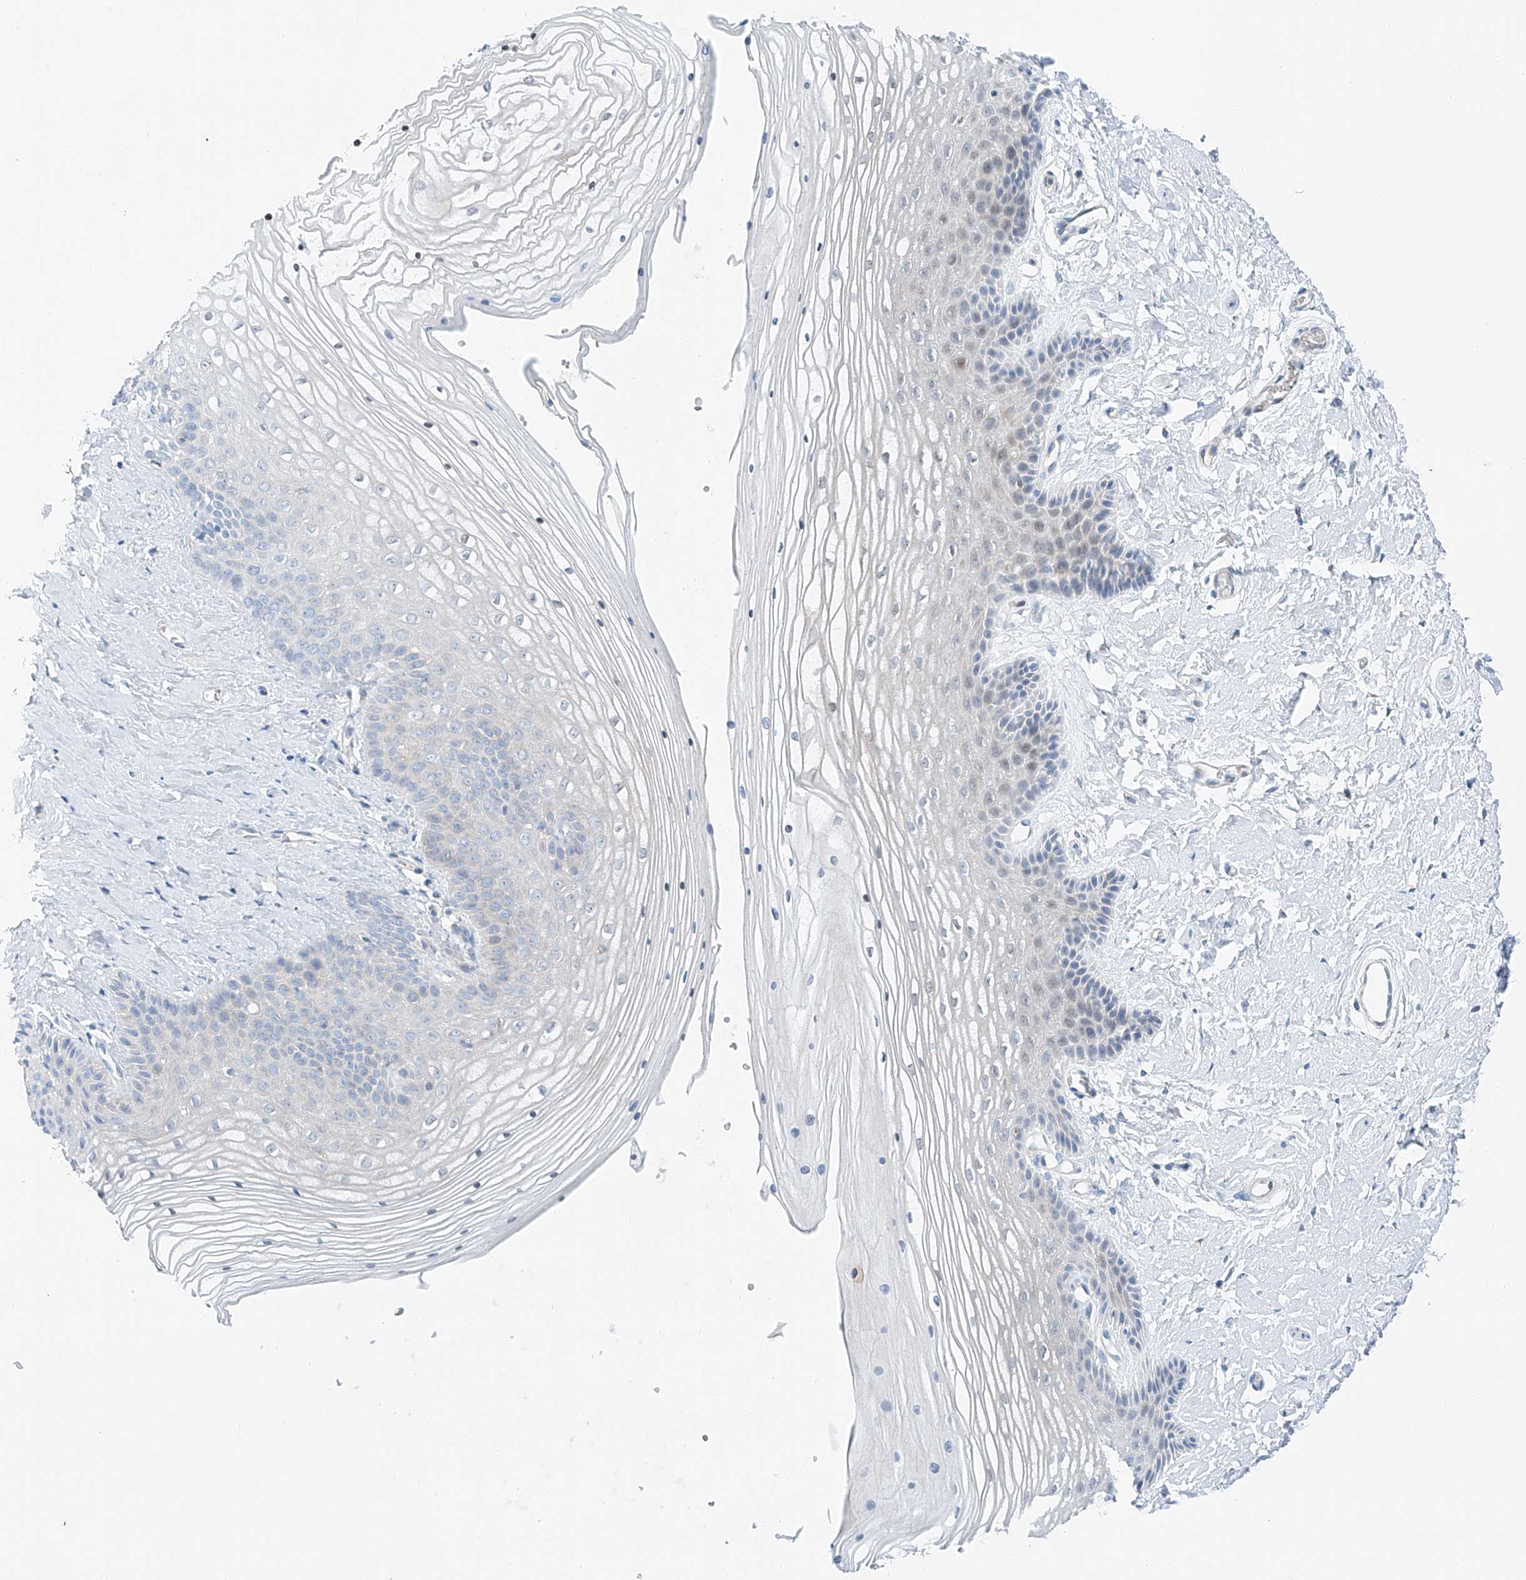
{"staining": {"intensity": "weak", "quantity": "<25%", "location": "nuclear"}, "tissue": "vagina", "cell_type": "Squamous epithelial cells", "image_type": "normal", "snomed": [{"axis": "morphology", "description": "Normal tissue, NOS"}, {"axis": "topography", "description": "Vagina"}, {"axis": "topography", "description": "Cervix"}], "caption": "Protein analysis of normal vagina displays no significant staining in squamous epithelial cells. (Immunohistochemistry (ihc), brightfield microscopy, high magnification).", "gene": "CLDND1", "patient": {"sex": "female", "age": 40}}